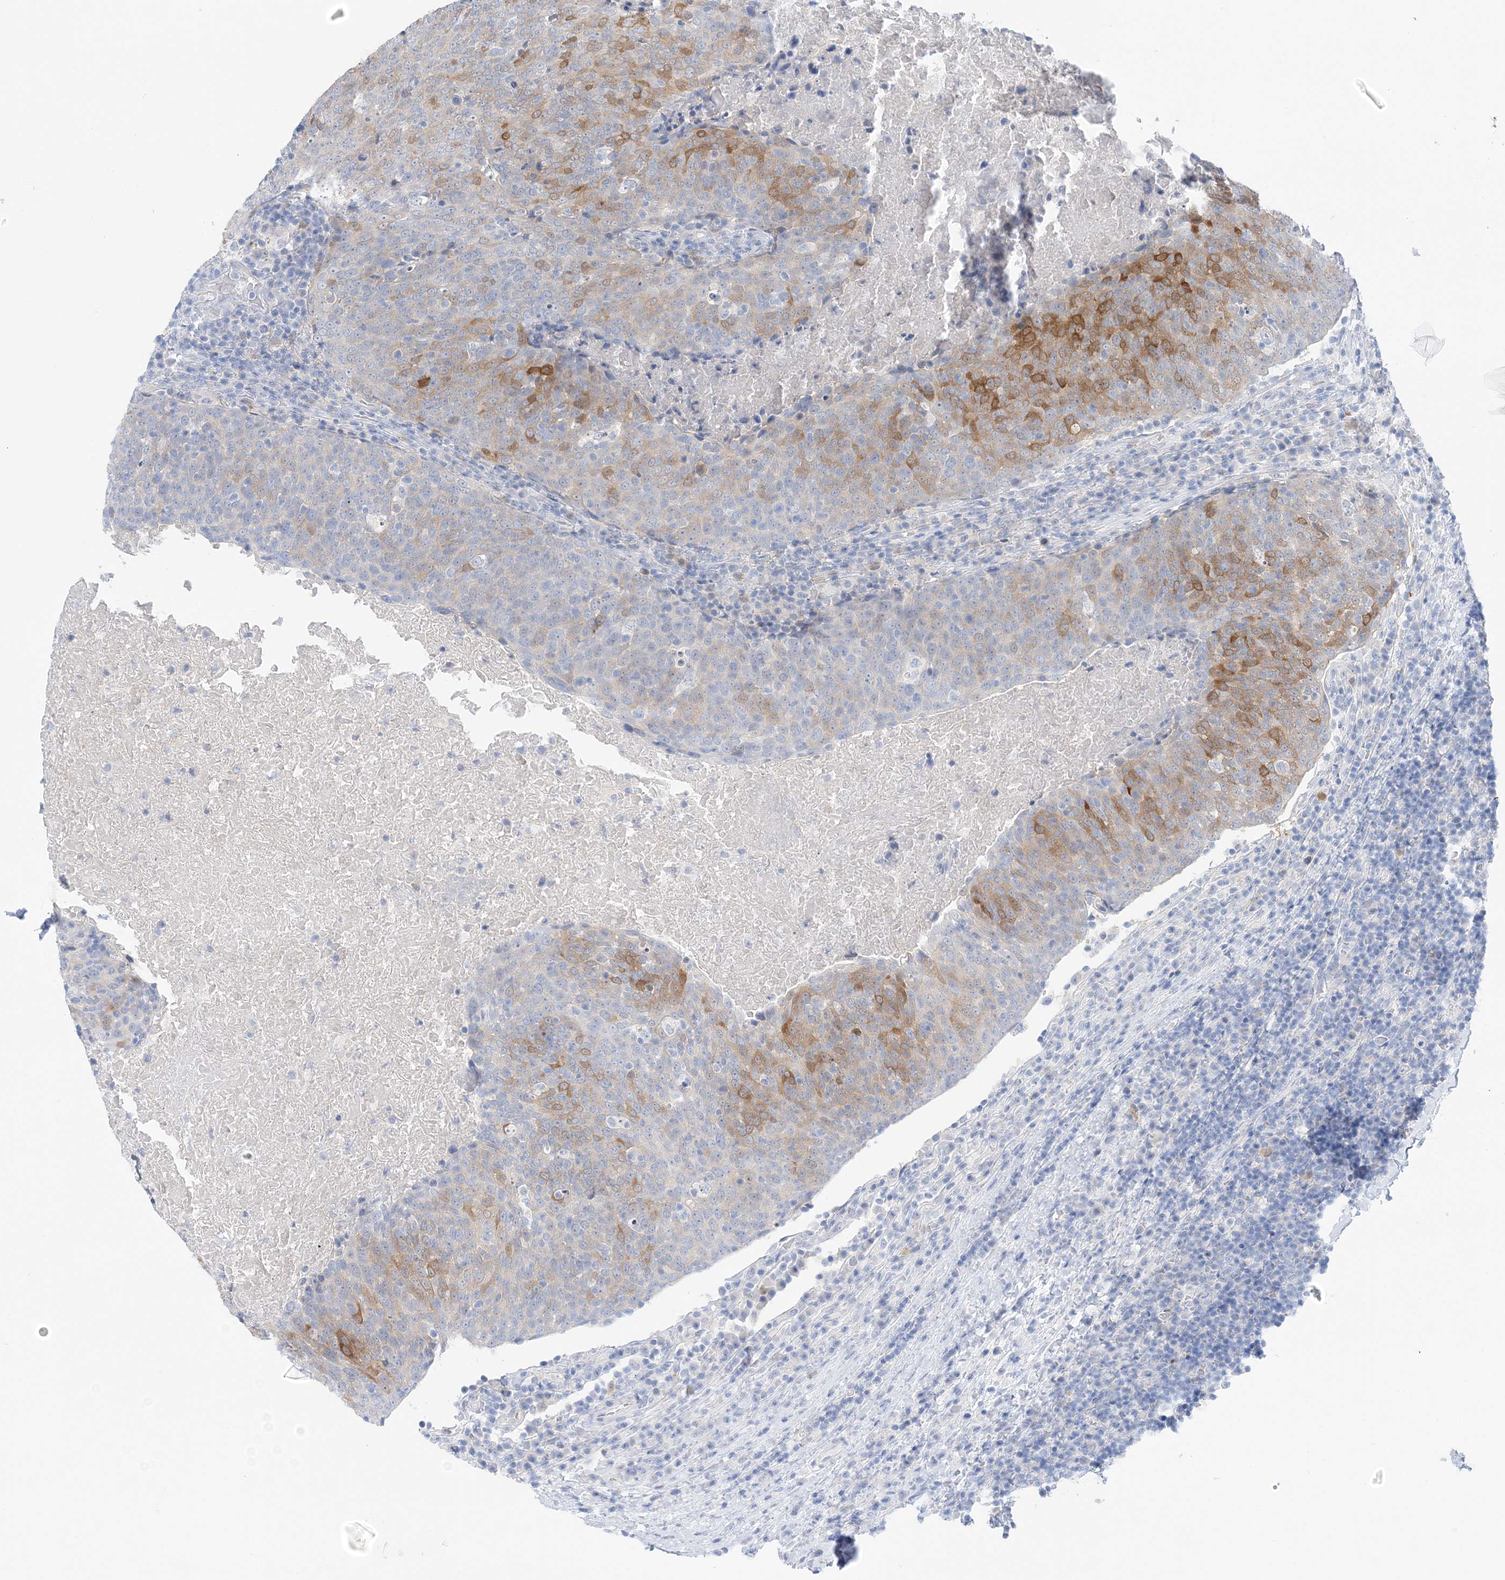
{"staining": {"intensity": "moderate", "quantity": "<25%", "location": "cytoplasmic/membranous"}, "tissue": "head and neck cancer", "cell_type": "Tumor cells", "image_type": "cancer", "snomed": [{"axis": "morphology", "description": "Squamous cell carcinoma, NOS"}, {"axis": "morphology", "description": "Squamous cell carcinoma, metastatic, NOS"}, {"axis": "topography", "description": "Lymph node"}, {"axis": "topography", "description": "Head-Neck"}], "caption": "A brown stain highlights moderate cytoplasmic/membranous staining of a protein in human head and neck squamous cell carcinoma tumor cells. The protein is shown in brown color, while the nuclei are stained blue.", "gene": "HMGCS1", "patient": {"sex": "male", "age": 62}}